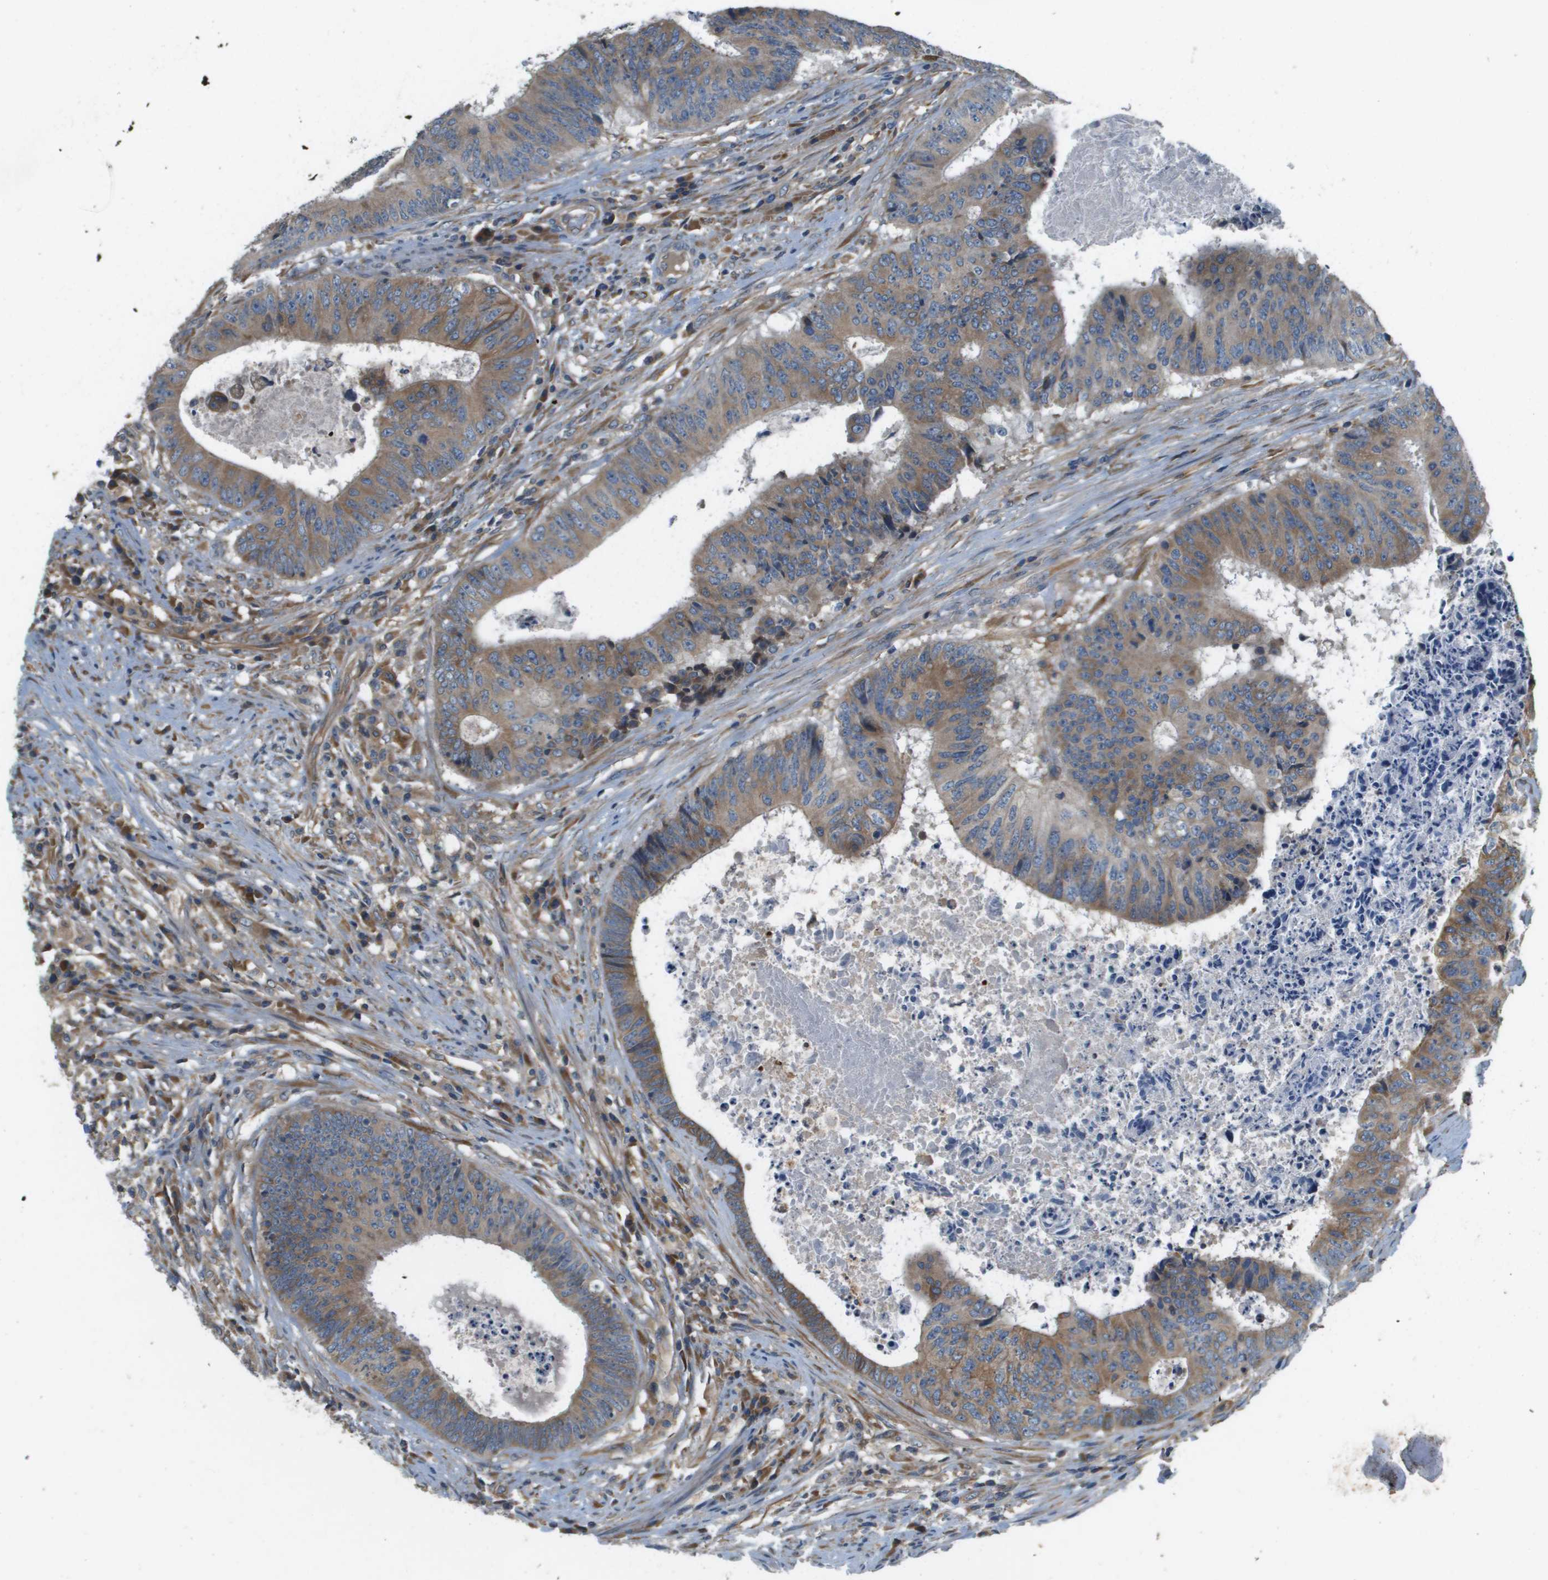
{"staining": {"intensity": "moderate", "quantity": ">75%", "location": "cytoplasmic/membranous"}, "tissue": "colorectal cancer", "cell_type": "Tumor cells", "image_type": "cancer", "snomed": [{"axis": "morphology", "description": "Adenocarcinoma, NOS"}, {"axis": "topography", "description": "Rectum"}], "caption": "Colorectal cancer (adenocarcinoma) stained with immunohistochemistry (IHC) demonstrates moderate cytoplasmic/membranous positivity in about >75% of tumor cells.", "gene": "SAMSN1", "patient": {"sex": "male", "age": 72}}